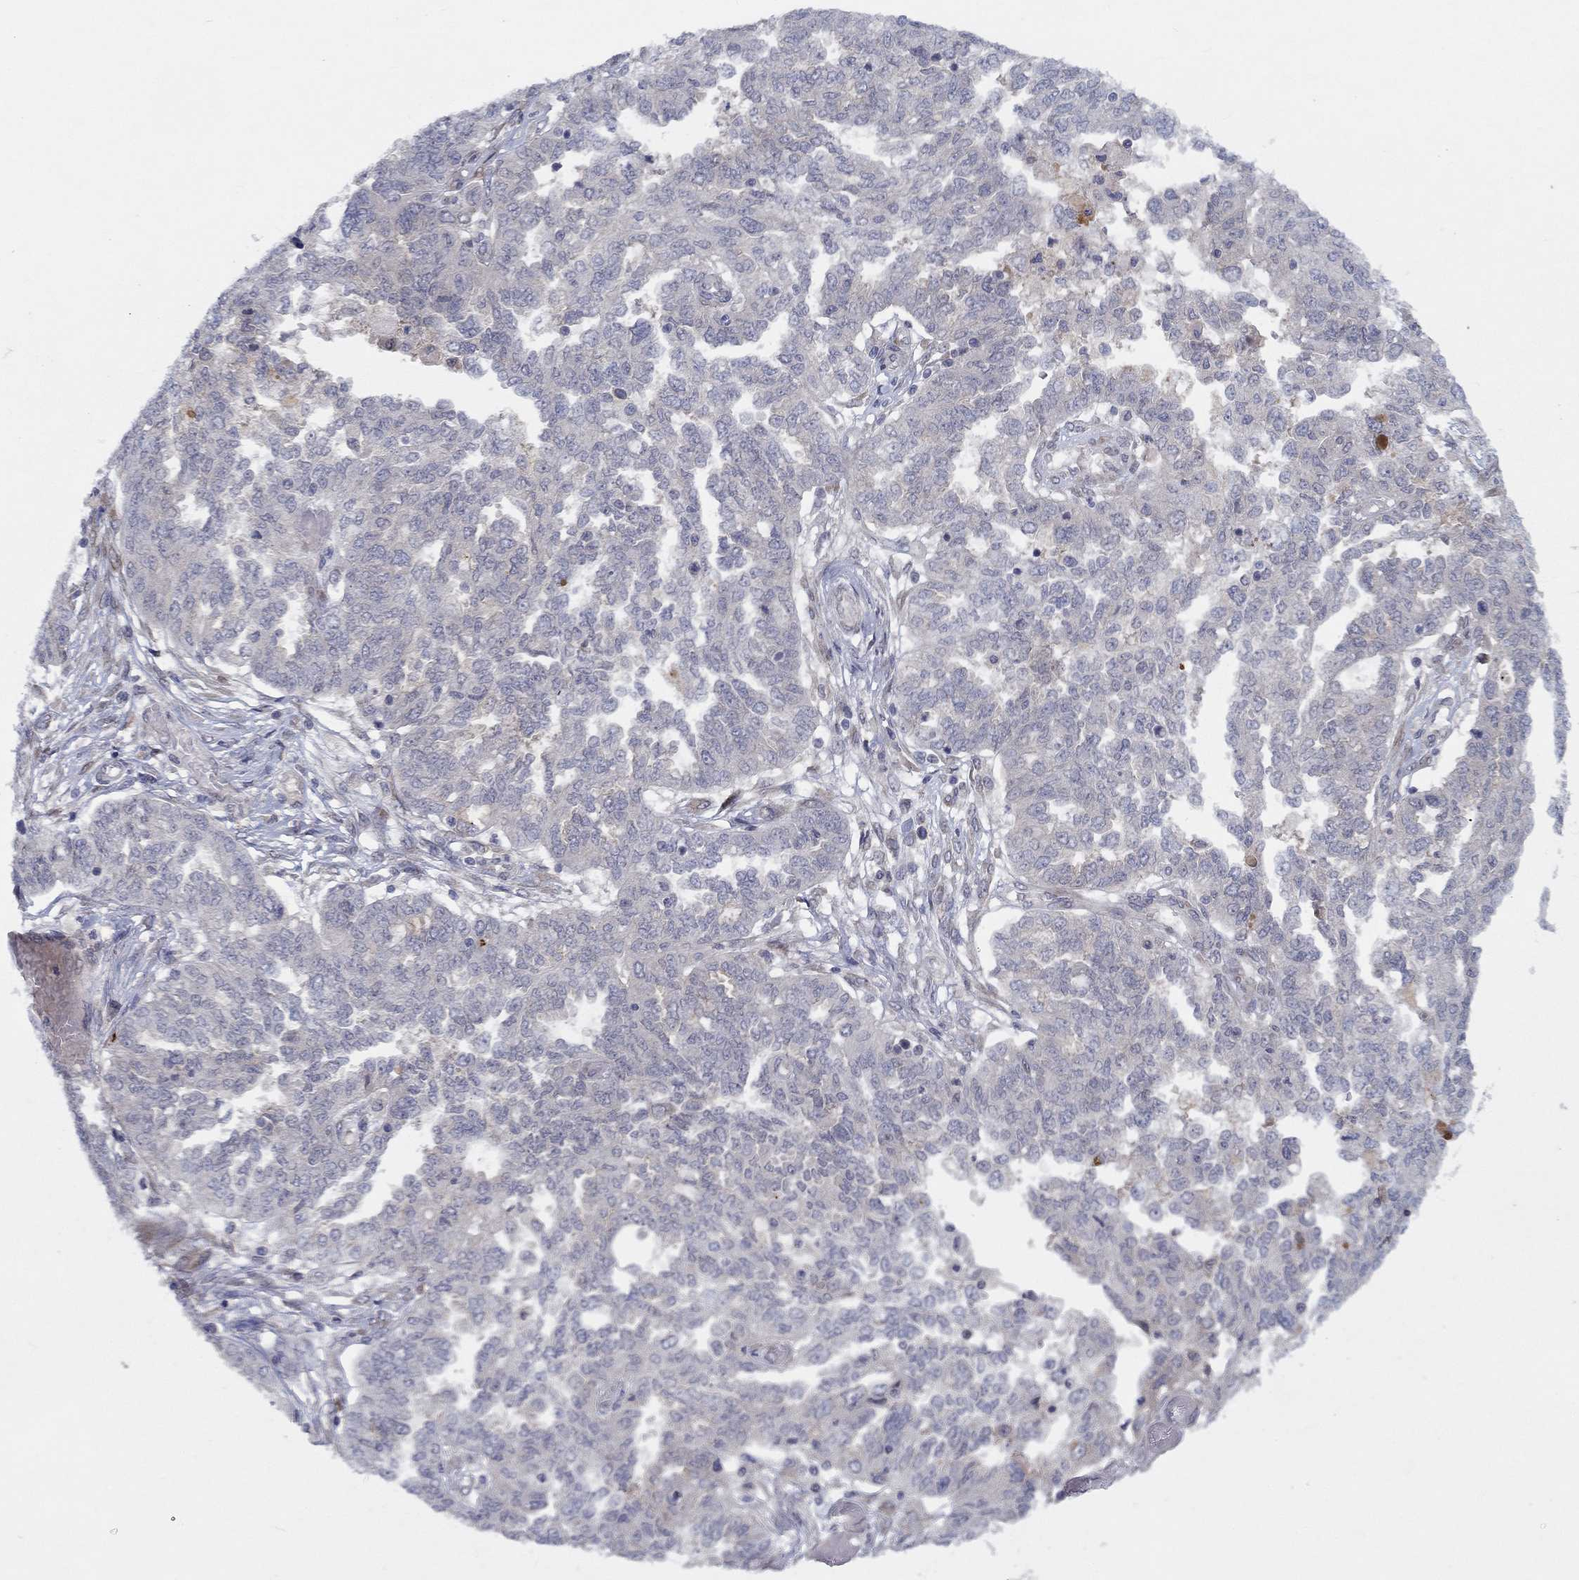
{"staining": {"intensity": "negative", "quantity": "none", "location": "none"}, "tissue": "ovarian cancer", "cell_type": "Tumor cells", "image_type": "cancer", "snomed": [{"axis": "morphology", "description": "Cystadenocarcinoma, serous, NOS"}, {"axis": "topography", "description": "Ovary"}], "caption": "This is an IHC photomicrograph of ovarian cancer. There is no staining in tumor cells.", "gene": "CETN3", "patient": {"sex": "female", "age": 67}}